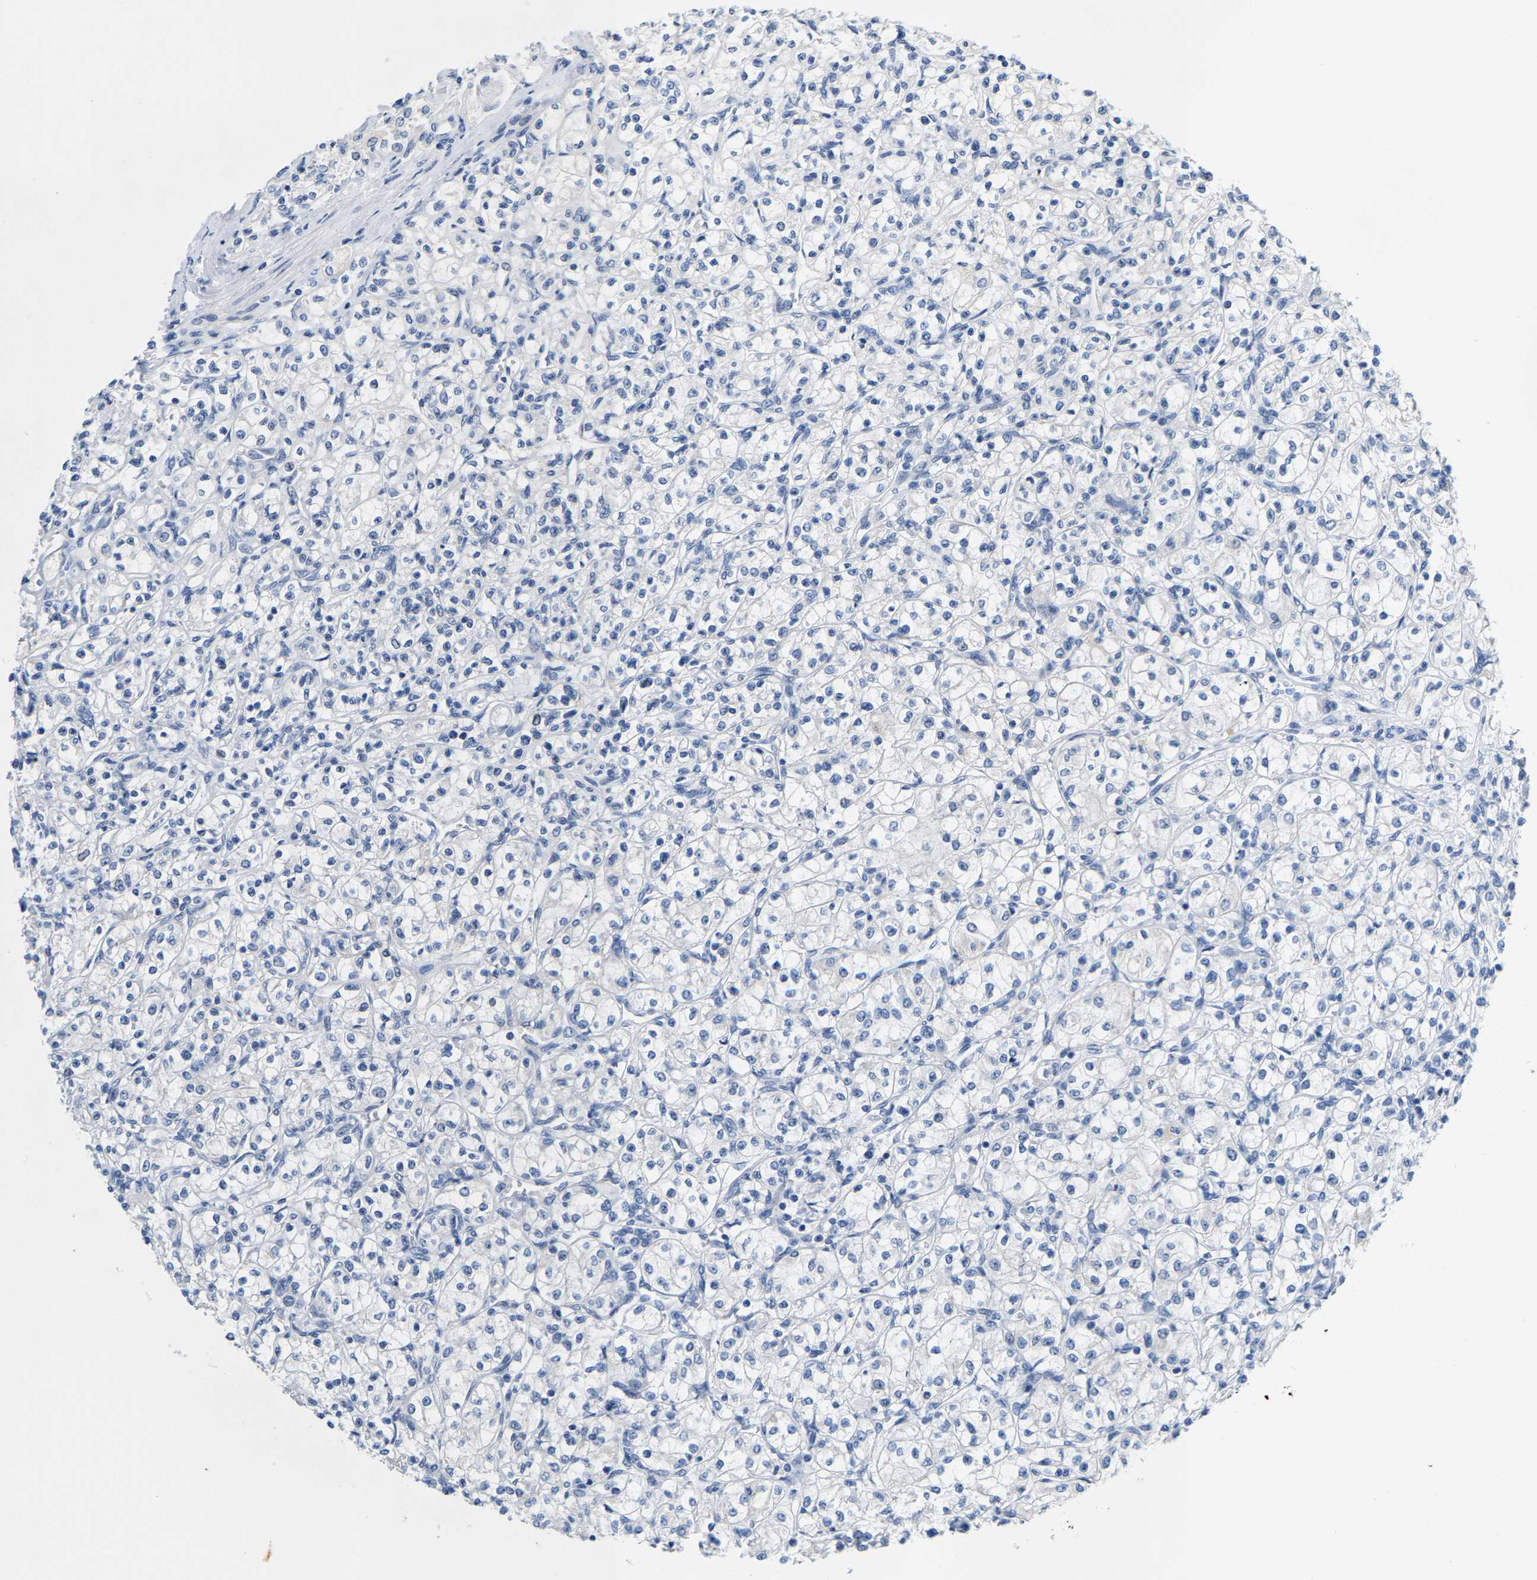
{"staining": {"intensity": "negative", "quantity": "none", "location": "none"}, "tissue": "renal cancer", "cell_type": "Tumor cells", "image_type": "cancer", "snomed": [{"axis": "morphology", "description": "Adenocarcinoma, NOS"}, {"axis": "topography", "description": "Kidney"}], "caption": "Protein analysis of renal adenocarcinoma reveals no significant staining in tumor cells.", "gene": "KLHL1", "patient": {"sex": "male", "age": 77}}